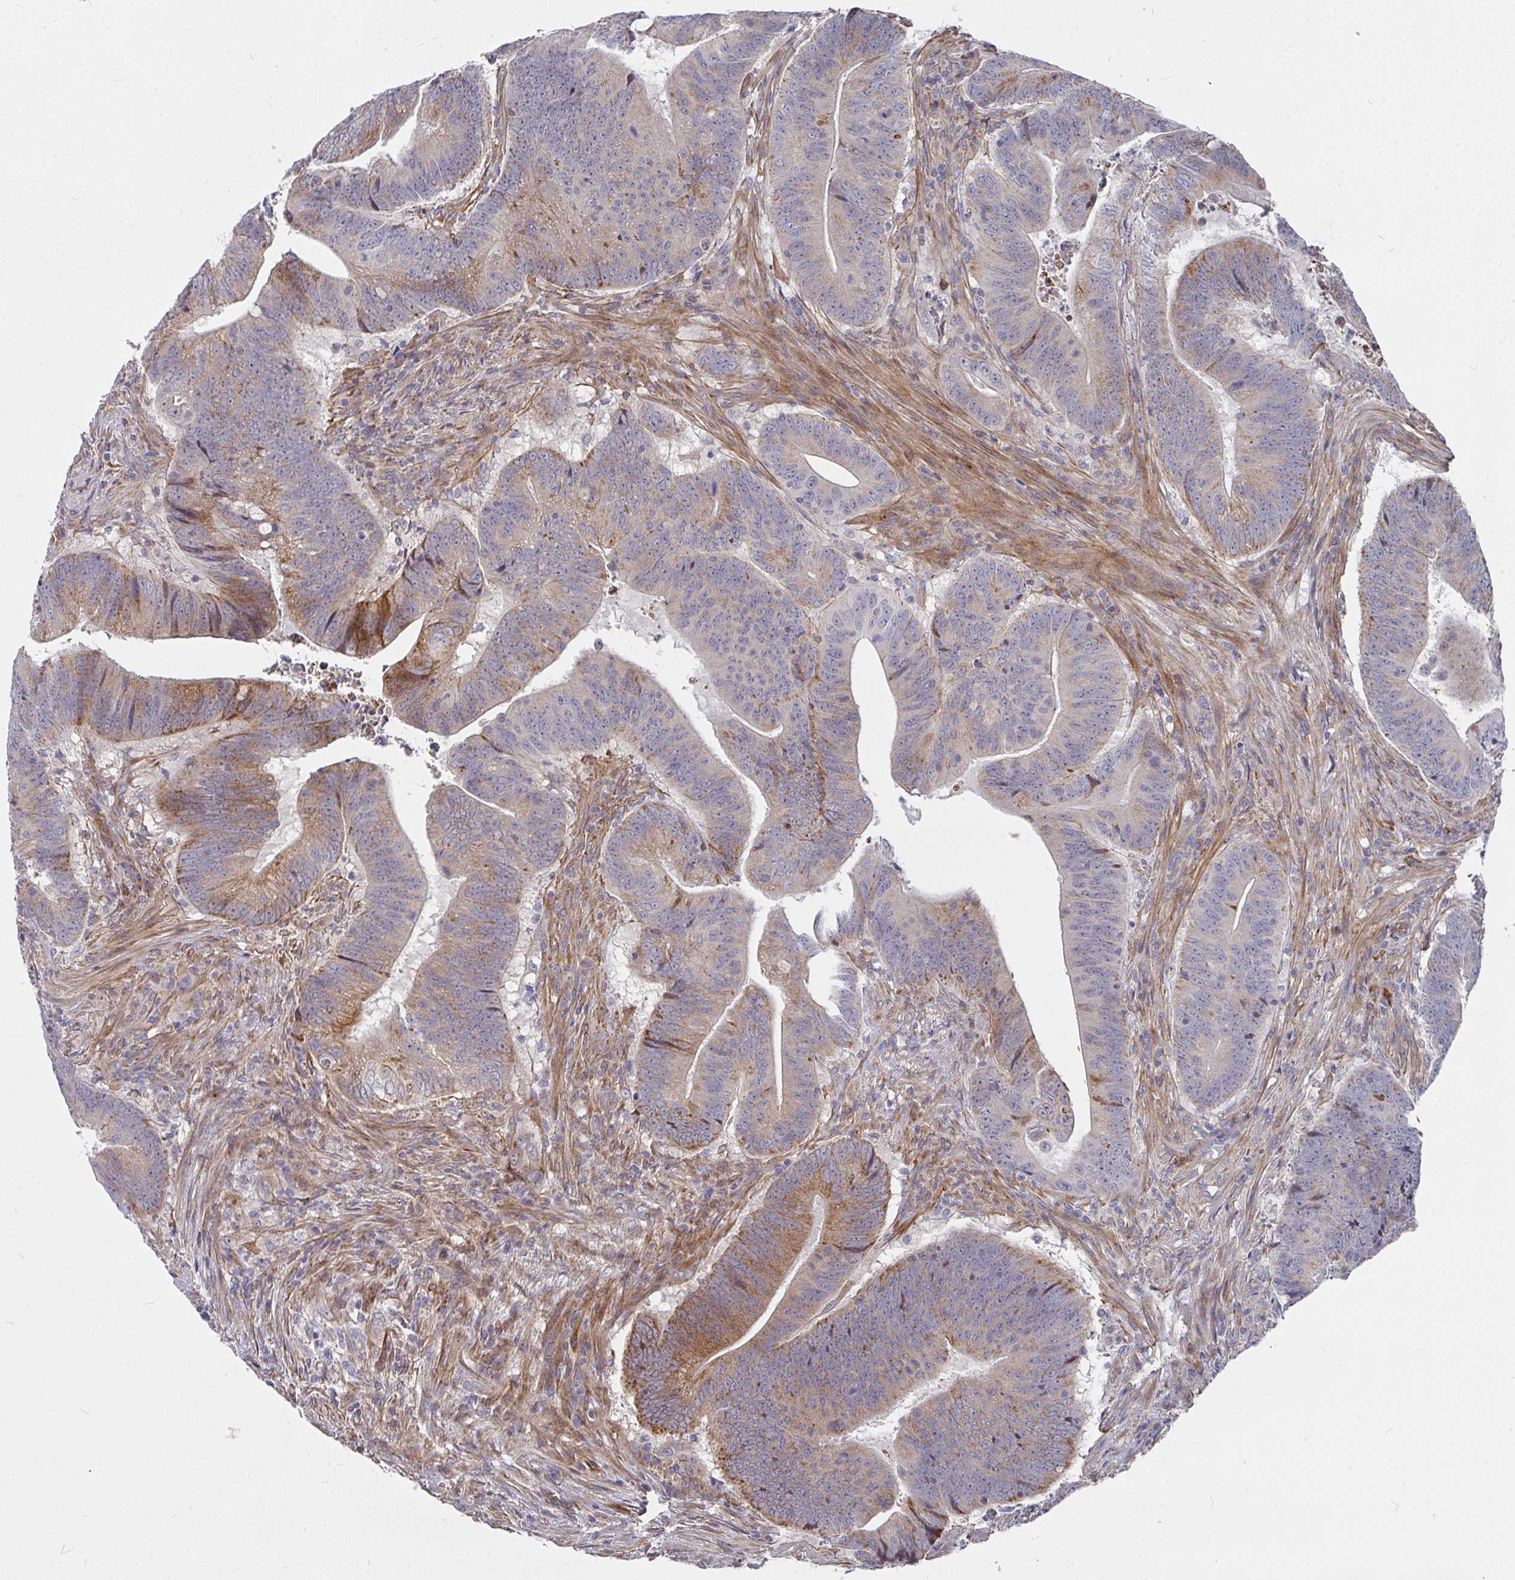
{"staining": {"intensity": "moderate", "quantity": "25%-75%", "location": "cytoplasmic/membranous"}, "tissue": "colorectal cancer", "cell_type": "Tumor cells", "image_type": "cancer", "snomed": [{"axis": "morphology", "description": "Adenocarcinoma, NOS"}, {"axis": "topography", "description": "Colon"}], "caption": "Colorectal cancer was stained to show a protein in brown. There is medium levels of moderate cytoplasmic/membranous staining in about 25%-75% of tumor cells. Immunohistochemistry (ihc) stains the protein of interest in brown and the nuclei are stained blue.", "gene": "RHEBL1", "patient": {"sex": "female", "age": 87}}